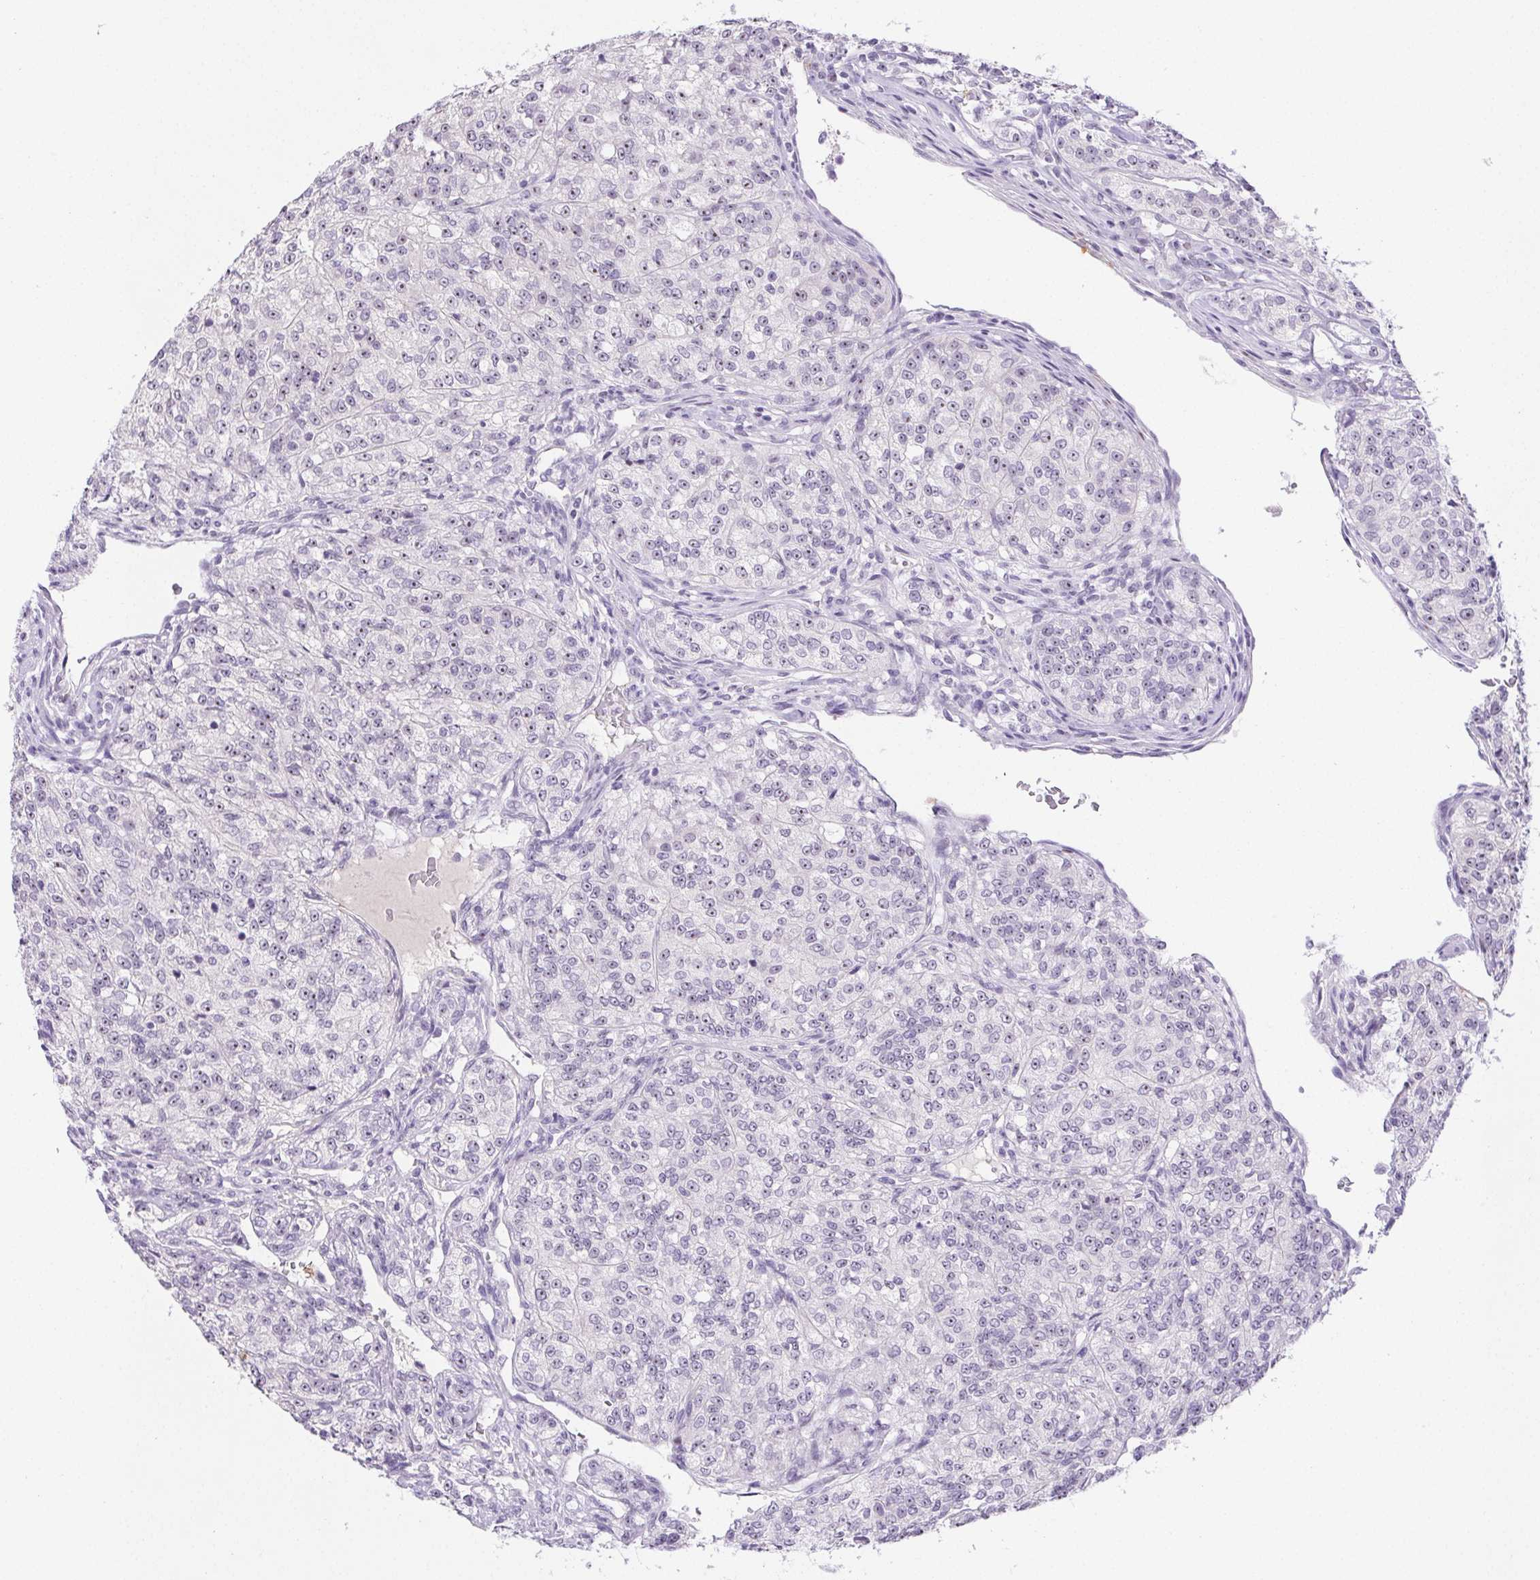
{"staining": {"intensity": "moderate", "quantity": "<25%", "location": "nuclear"}, "tissue": "renal cancer", "cell_type": "Tumor cells", "image_type": "cancer", "snomed": [{"axis": "morphology", "description": "Adenocarcinoma, NOS"}, {"axis": "topography", "description": "Kidney"}], "caption": "The immunohistochemical stain shows moderate nuclear expression in tumor cells of renal adenocarcinoma tissue.", "gene": "ST8SIA3", "patient": {"sex": "female", "age": 63}}